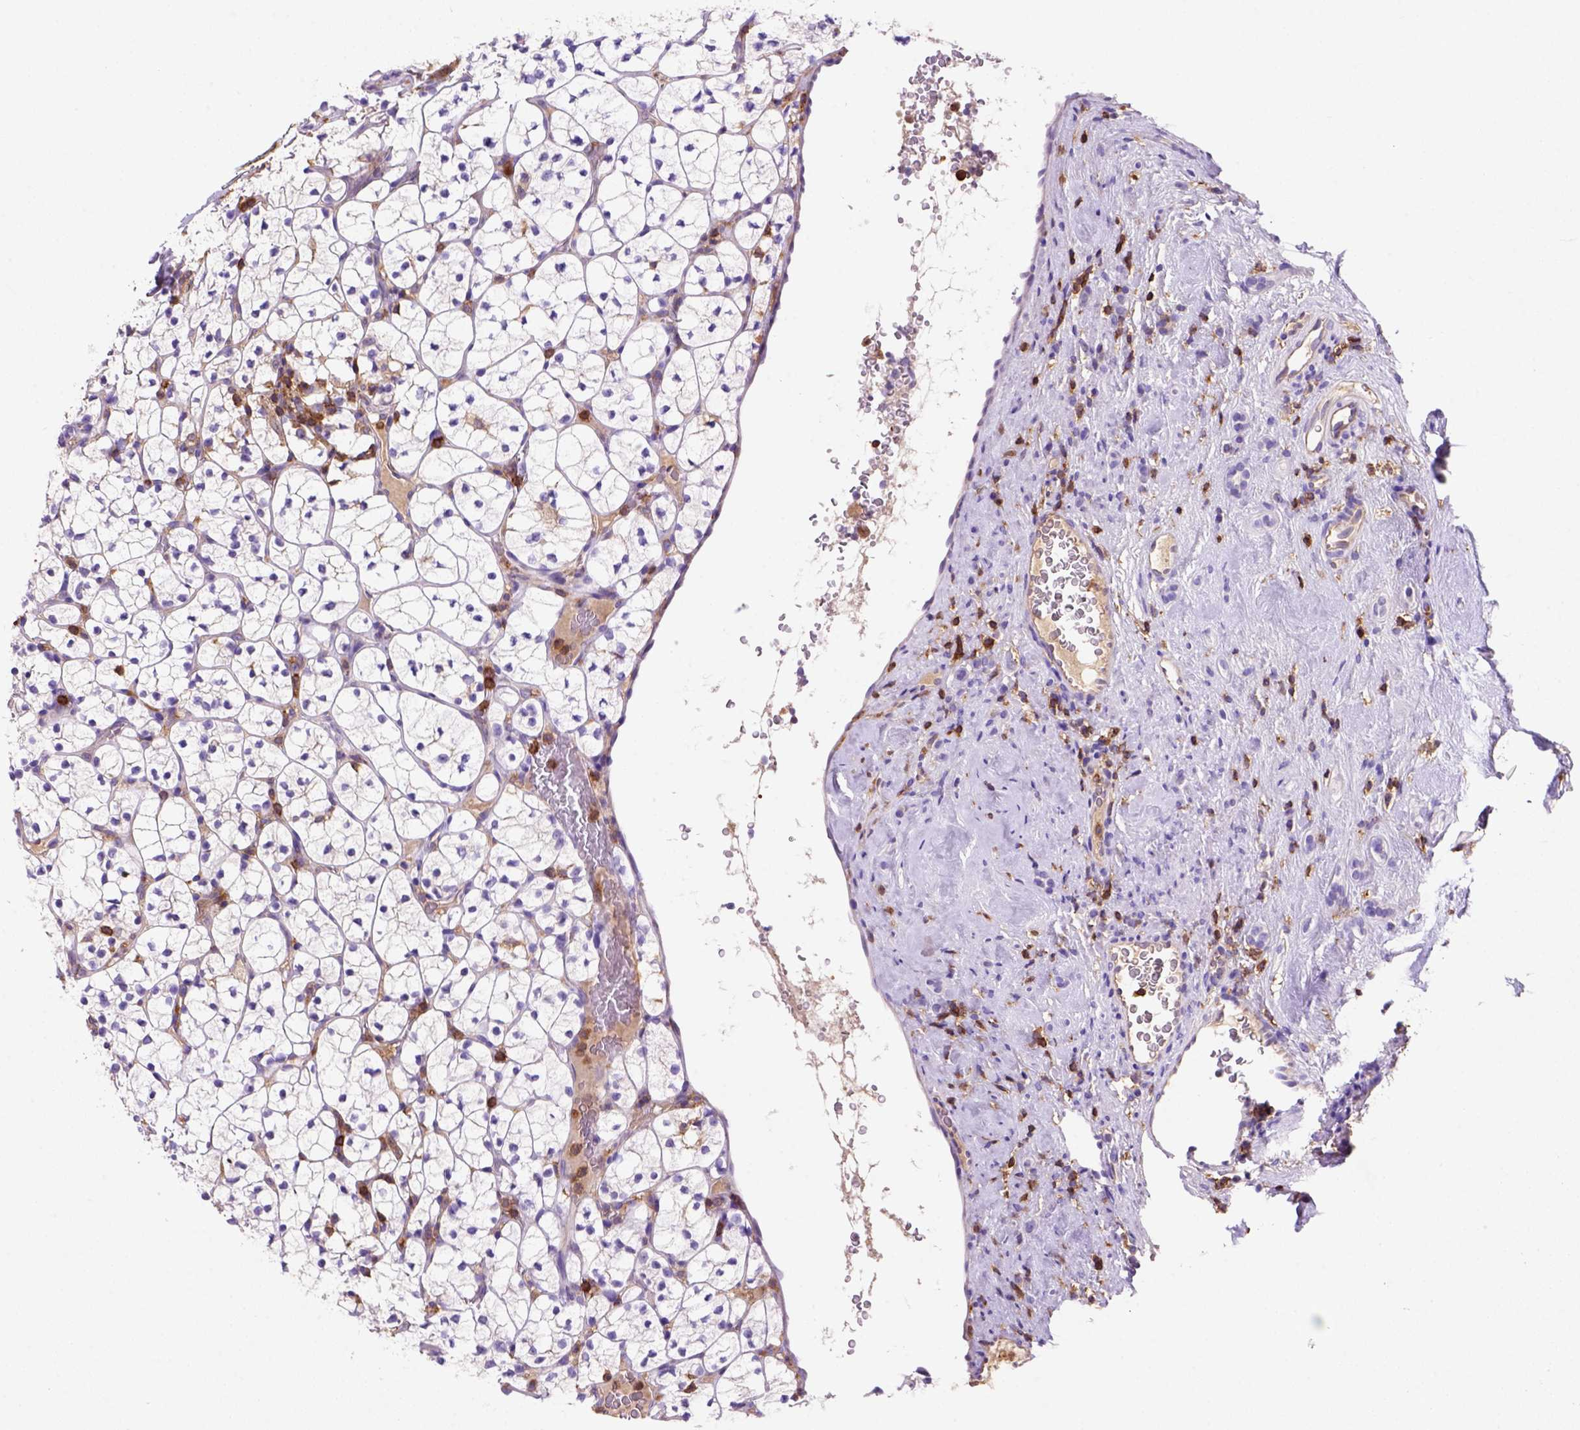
{"staining": {"intensity": "negative", "quantity": "none", "location": "none"}, "tissue": "renal cancer", "cell_type": "Tumor cells", "image_type": "cancer", "snomed": [{"axis": "morphology", "description": "Adenocarcinoma, NOS"}, {"axis": "topography", "description": "Kidney"}], "caption": "IHC of renal cancer (adenocarcinoma) displays no staining in tumor cells.", "gene": "INPP5D", "patient": {"sex": "female", "age": 89}}